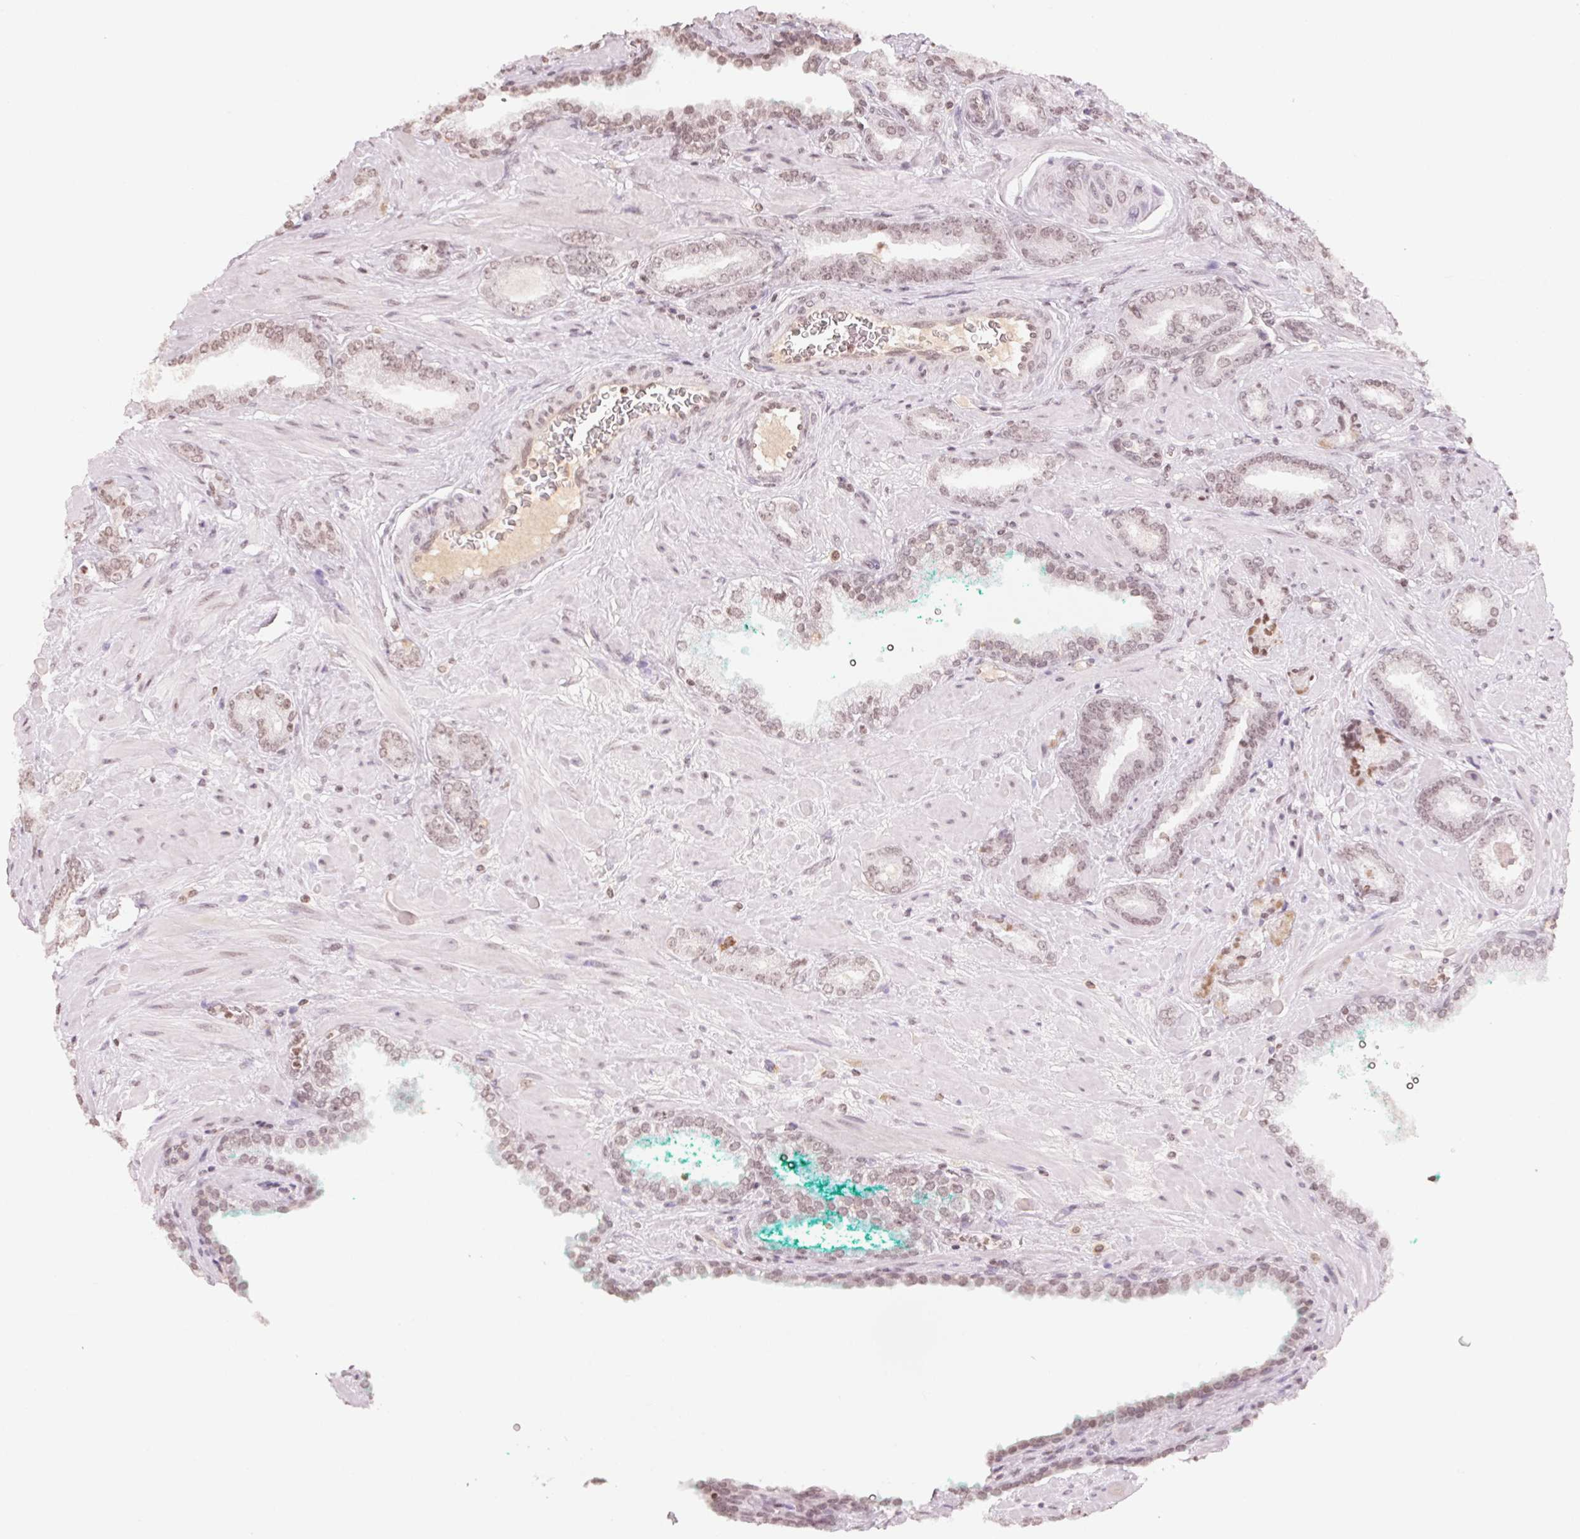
{"staining": {"intensity": "weak", "quantity": ">75%", "location": "nuclear"}, "tissue": "prostate cancer", "cell_type": "Tumor cells", "image_type": "cancer", "snomed": [{"axis": "morphology", "description": "Adenocarcinoma, High grade"}, {"axis": "topography", "description": "Prostate"}], "caption": "A high-resolution histopathology image shows immunohistochemistry staining of prostate high-grade adenocarcinoma, which displays weak nuclear expression in about >75% of tumor cells. (Stains: DAB (3,3'-diaminobenzidine) in brown, nuclei in blue, Microscopy: brightfield microscopy at high magnification).", "gene": "TBP", "patient": {"sex": "male", "age": 56}}